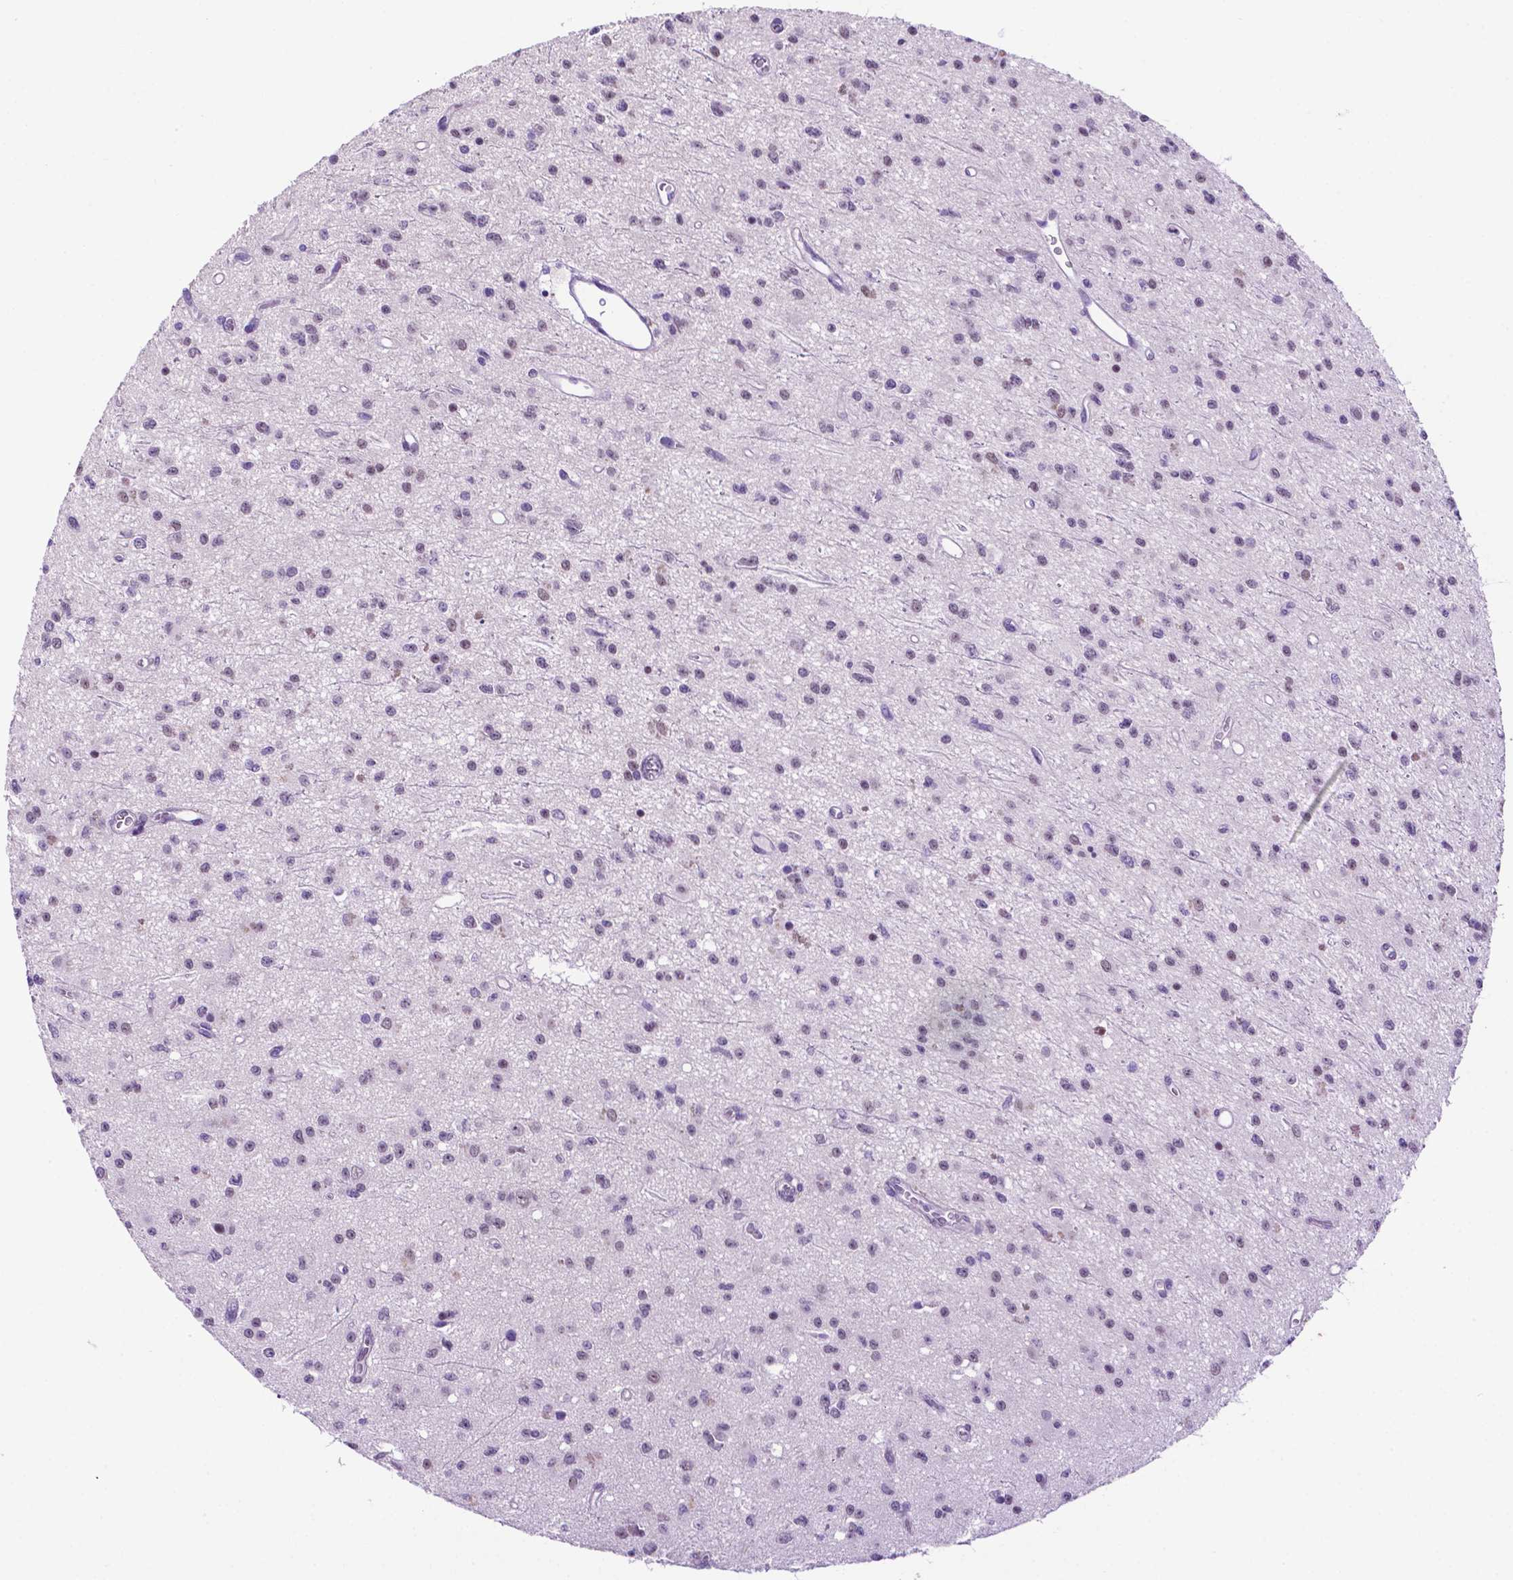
{"staining": {"intensity": "negative", "quantity": "none", "location": "none"}, "tissue": "glioma", "cell_type": "Tumor cells", "image_type": "cancer", "snomed": [{"axis": "morphology", "description": "Glioma, malignant, Low grade"}, {"axis": "topography", "description": "Brain"}], "caption": "The histopathology image demonstrates no significant positivity in tumor cells of glioma.", "gene": "TACSTD2", "patient": {"sex": "female", "age": 45}}